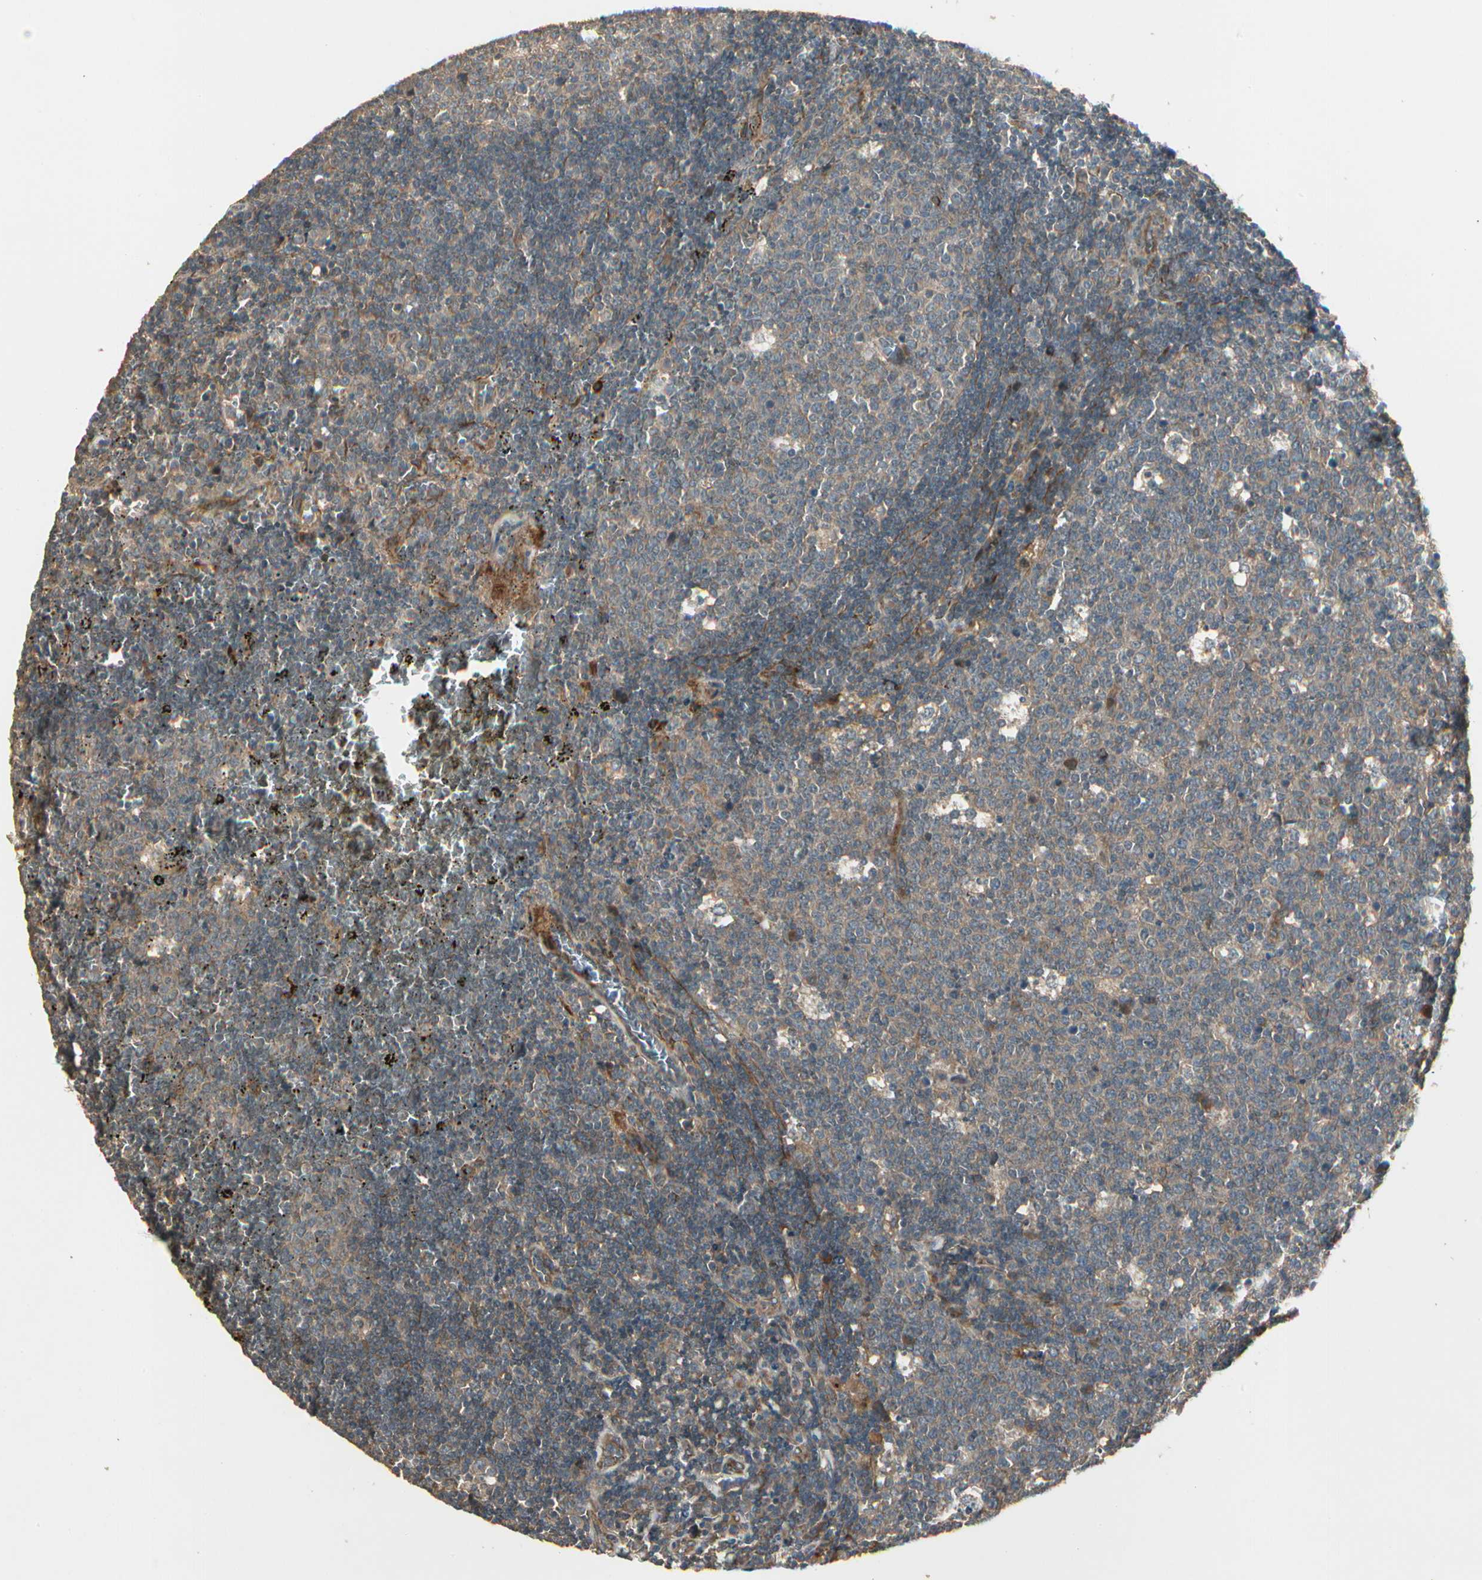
{"staining": {"intensity": "weak", "quantity": ">75%", "location": "cytoplasmic/membranous"}, "tissue": "lymph node", "cell_type": "Germinal center cells", "image_type": "normal", "snomed": [{"axis": "morphology", "description": "Normal tissue, NOS"}, {"axis": "topography", "description": "Lymph node"}, {"axis": "topography", "description": "Salivary gland"}], "caption": "Immunohistochemistry image of normal human lymph node stained for a protein (brown), which demonstrates low levels of weak cytoplasmic/membranous staining in about >75% of germinal center cells.", "gene": "ACVR1", "patient": {"sex": "male", "age": 8}}